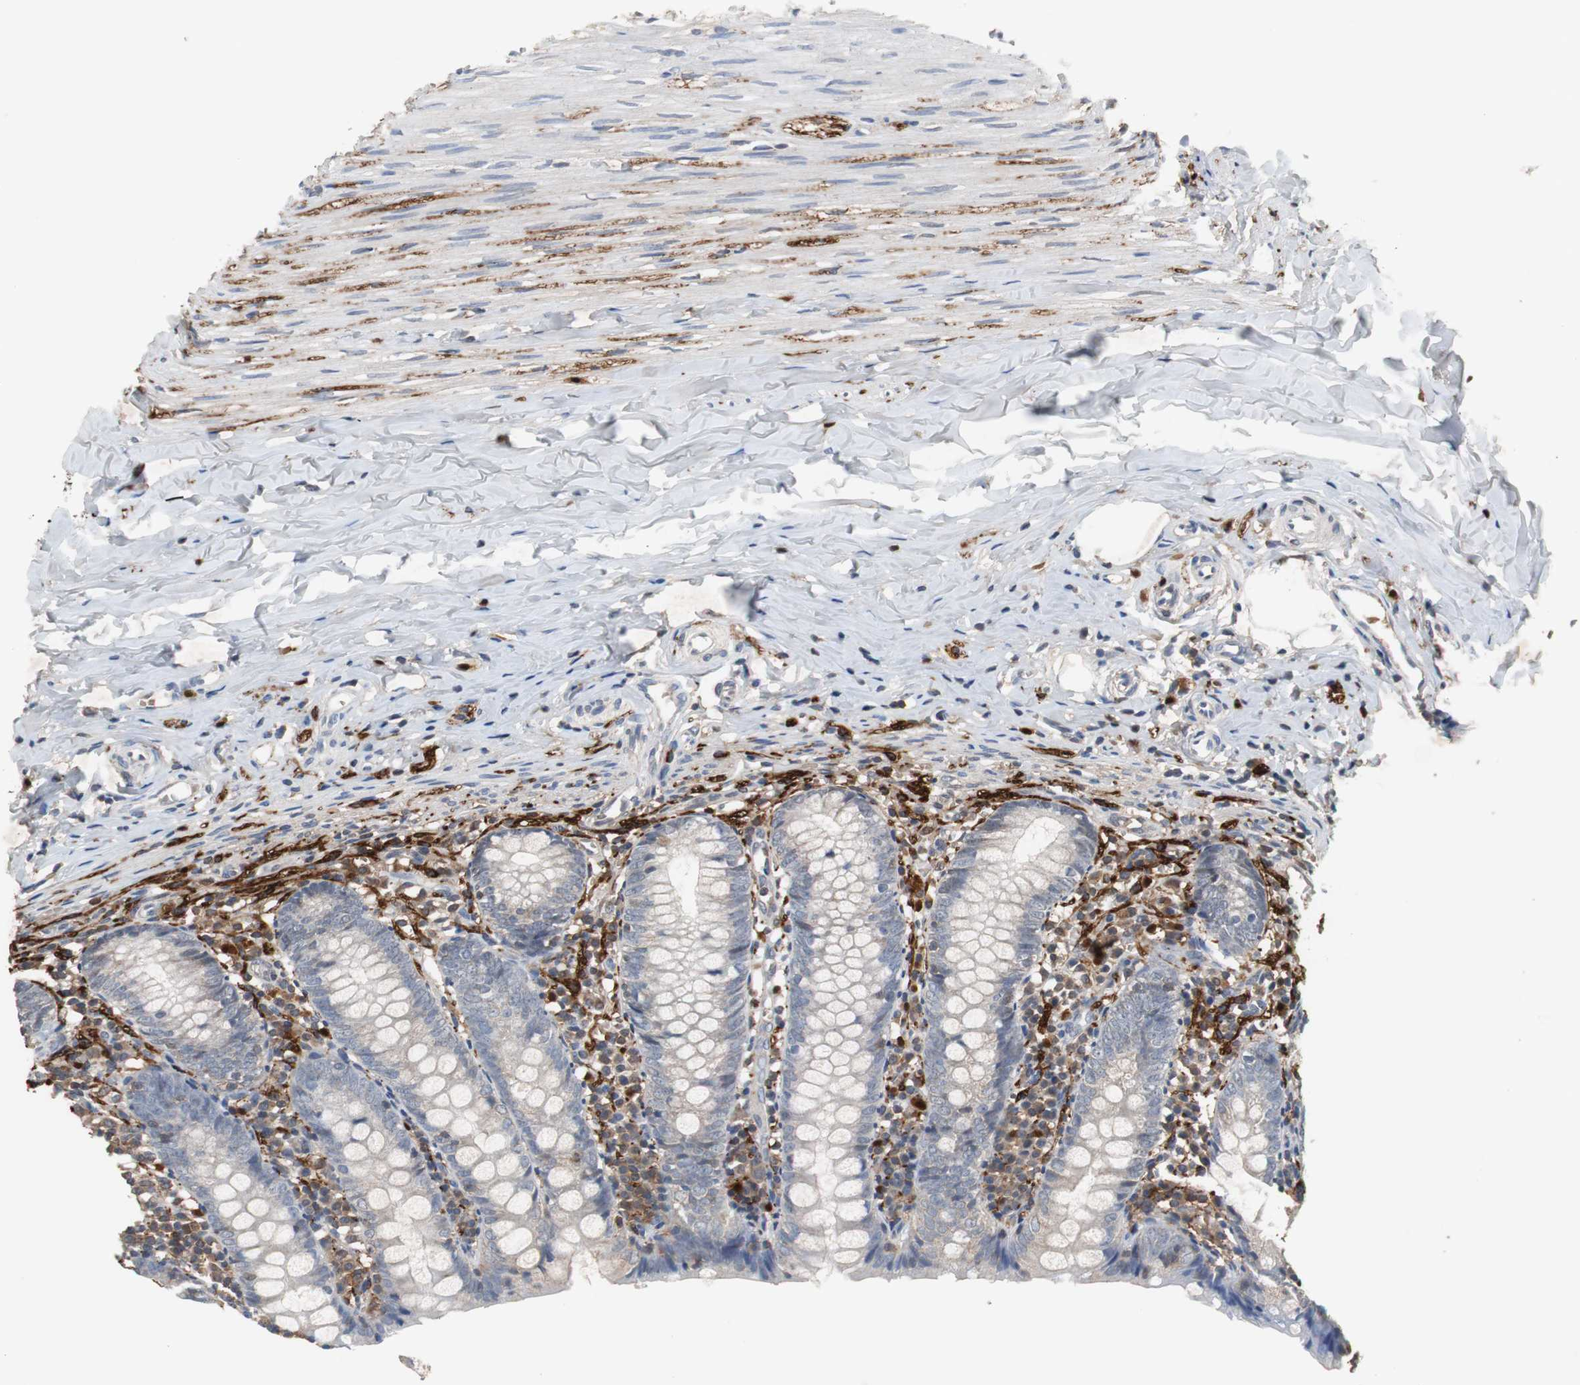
{"staining": {"intensity": "negative", "quantity": "none", "location": "none"}, "tissue": "appendix", "cell_type": "Glandular cells", "image_type": "normal", "snomed": [{"axis": "morphology", "description": "Normal tissue, NOS"}, {"axis": "topography", "description": "Appendix"}], "caption": "Unremarkable appendix was stained to show a protein in brown. There is no significant positivity in glandular cells. The staining was performed using DAB (3,3'-diaminobenzidine) to visualize the protein expression in brown, while the nuclei were stained in blue with hematoxylin (Magnification: 20x).", "gene": "CALB2", "patient": {"sex": "female", "age": 10}}